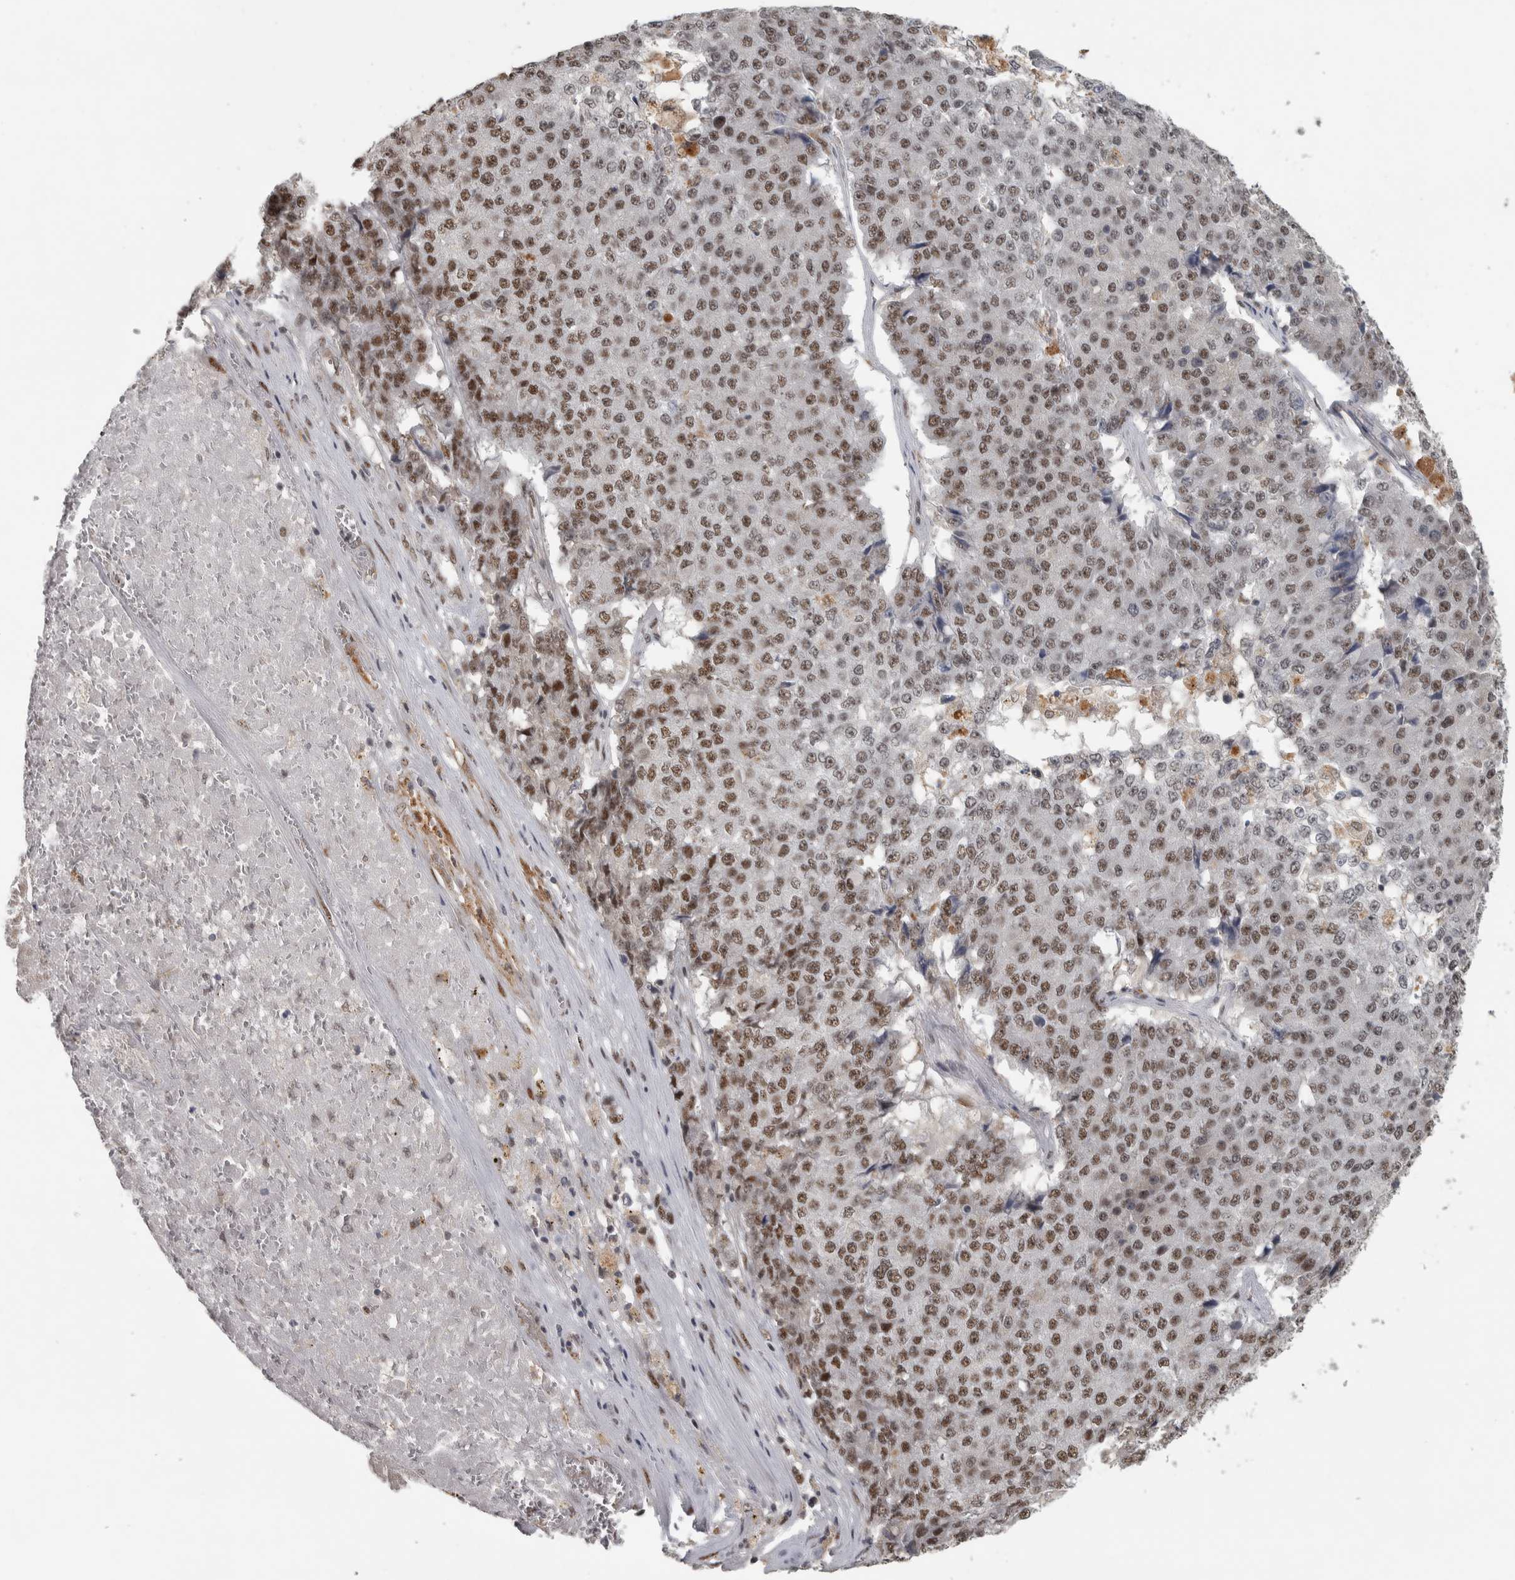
{"staining": {"intensity": "moderate", "quantity": ">75%", "location": "nuclear"}, "tissue": "pancreatic cancer", "cell_type": "Tumor cells", "image_type": "cancer", "snomed": [{"axis": "morphology", "description": "Adenocarcinoma, NOS"}, {"axis": "topography", "description": "Pancreas"}], "caption": "Human pancreatic cancer stained for a protein (brown) demonstrates moderate nuclear positive positivity in about >75% of tumor cells.", "gene": "DDX42", "patient": {"sex": "male", "age": 50}}